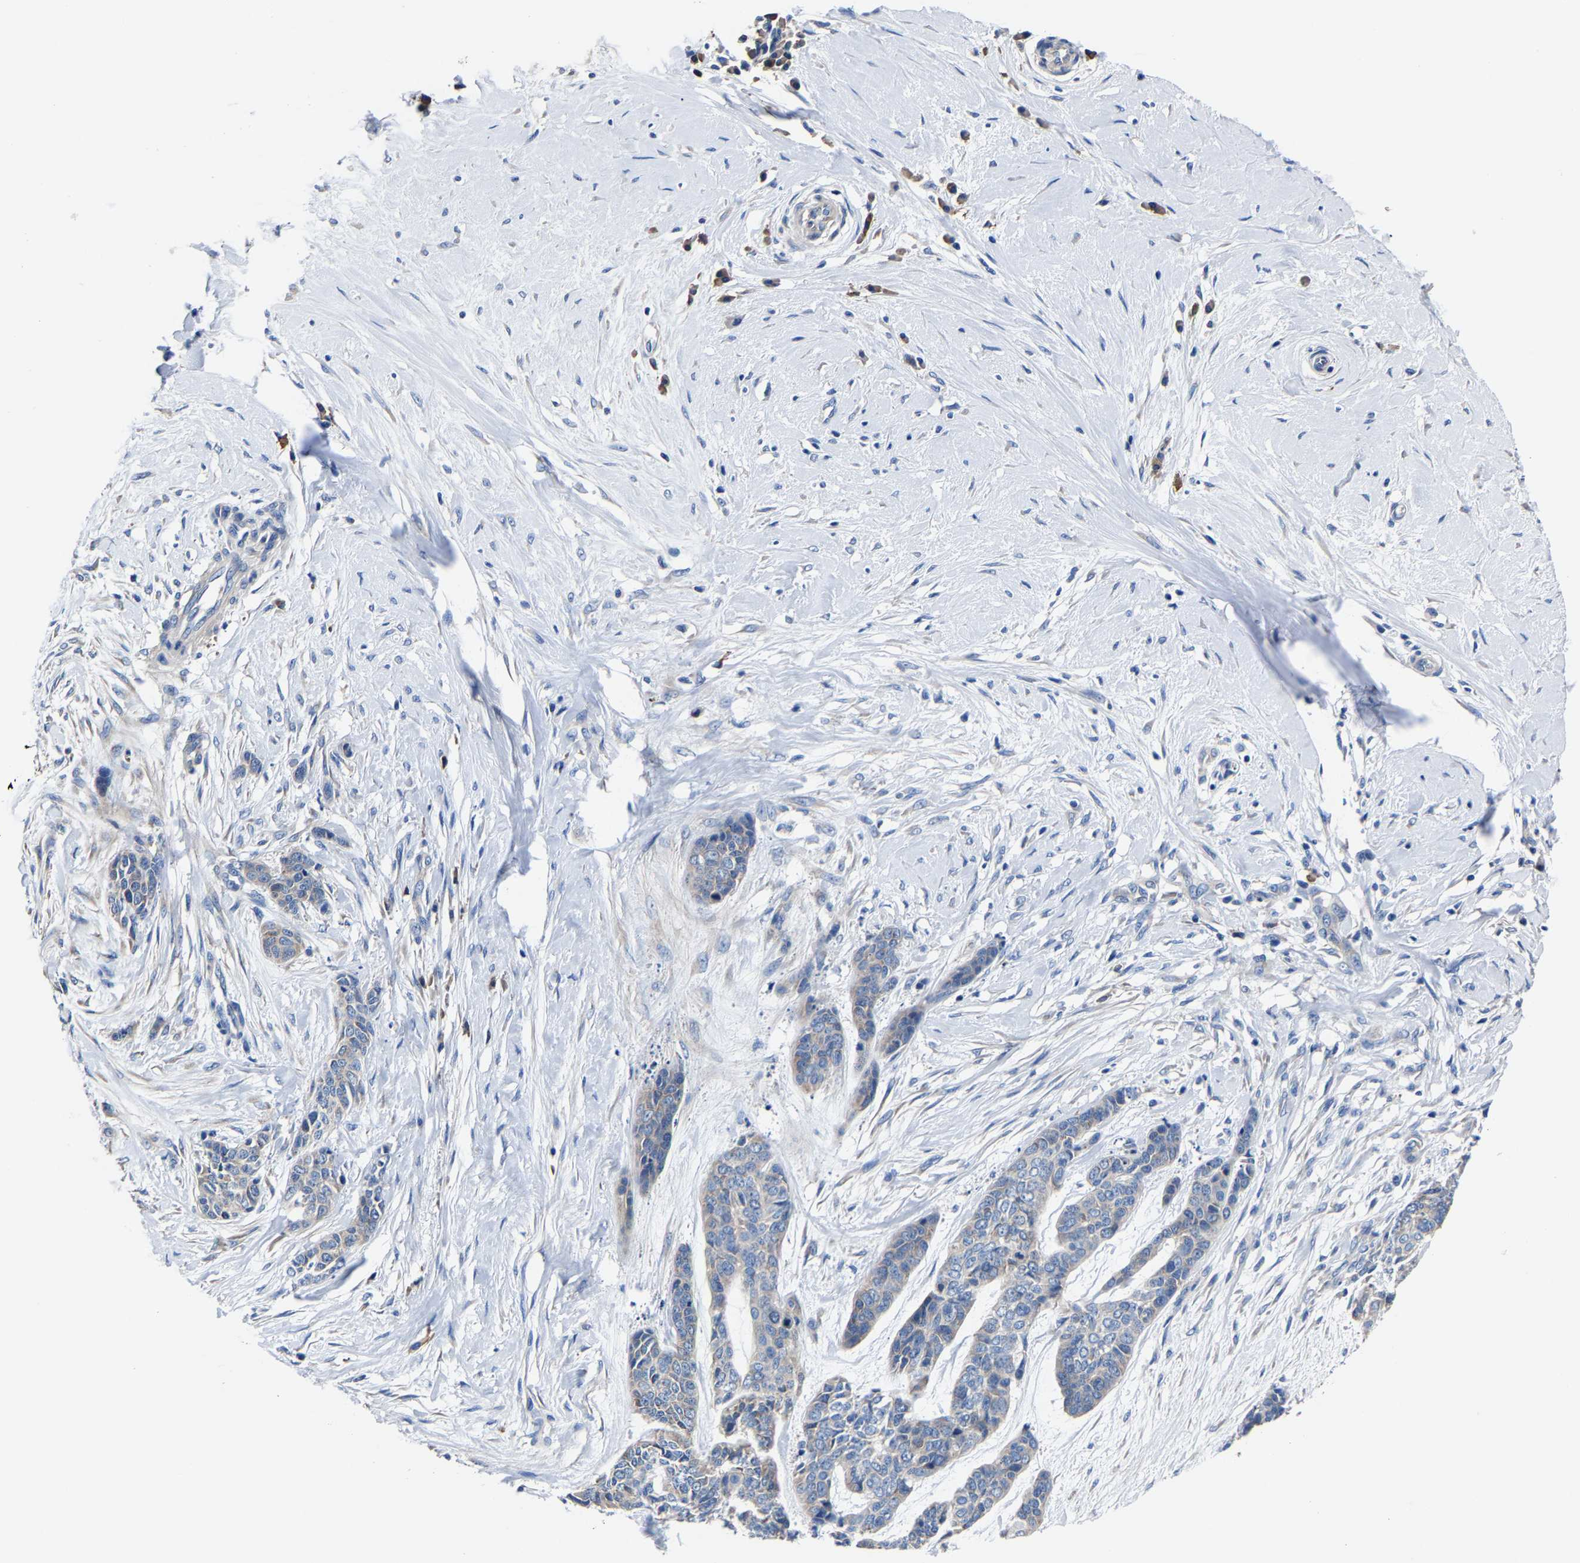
{"staining": {"intensity": "weak", "quantity": "<25%", "location": "cytoplasmic/membranous"}, "tissue": "skin cancer", "cell_type": "Tumor cells", "image_type": "cancer", "snomed": [{"axis": "morphology", "description": "Basal cell carcinoma"}, {"axis": "topography", "description": "Skin"}], "caption": "Micrograph shows no significant protein expression in tumor cells of basal cell carcinoma (skin).", "gene": "SRPK2", "patient": {"sex": "female", "age": 64}}